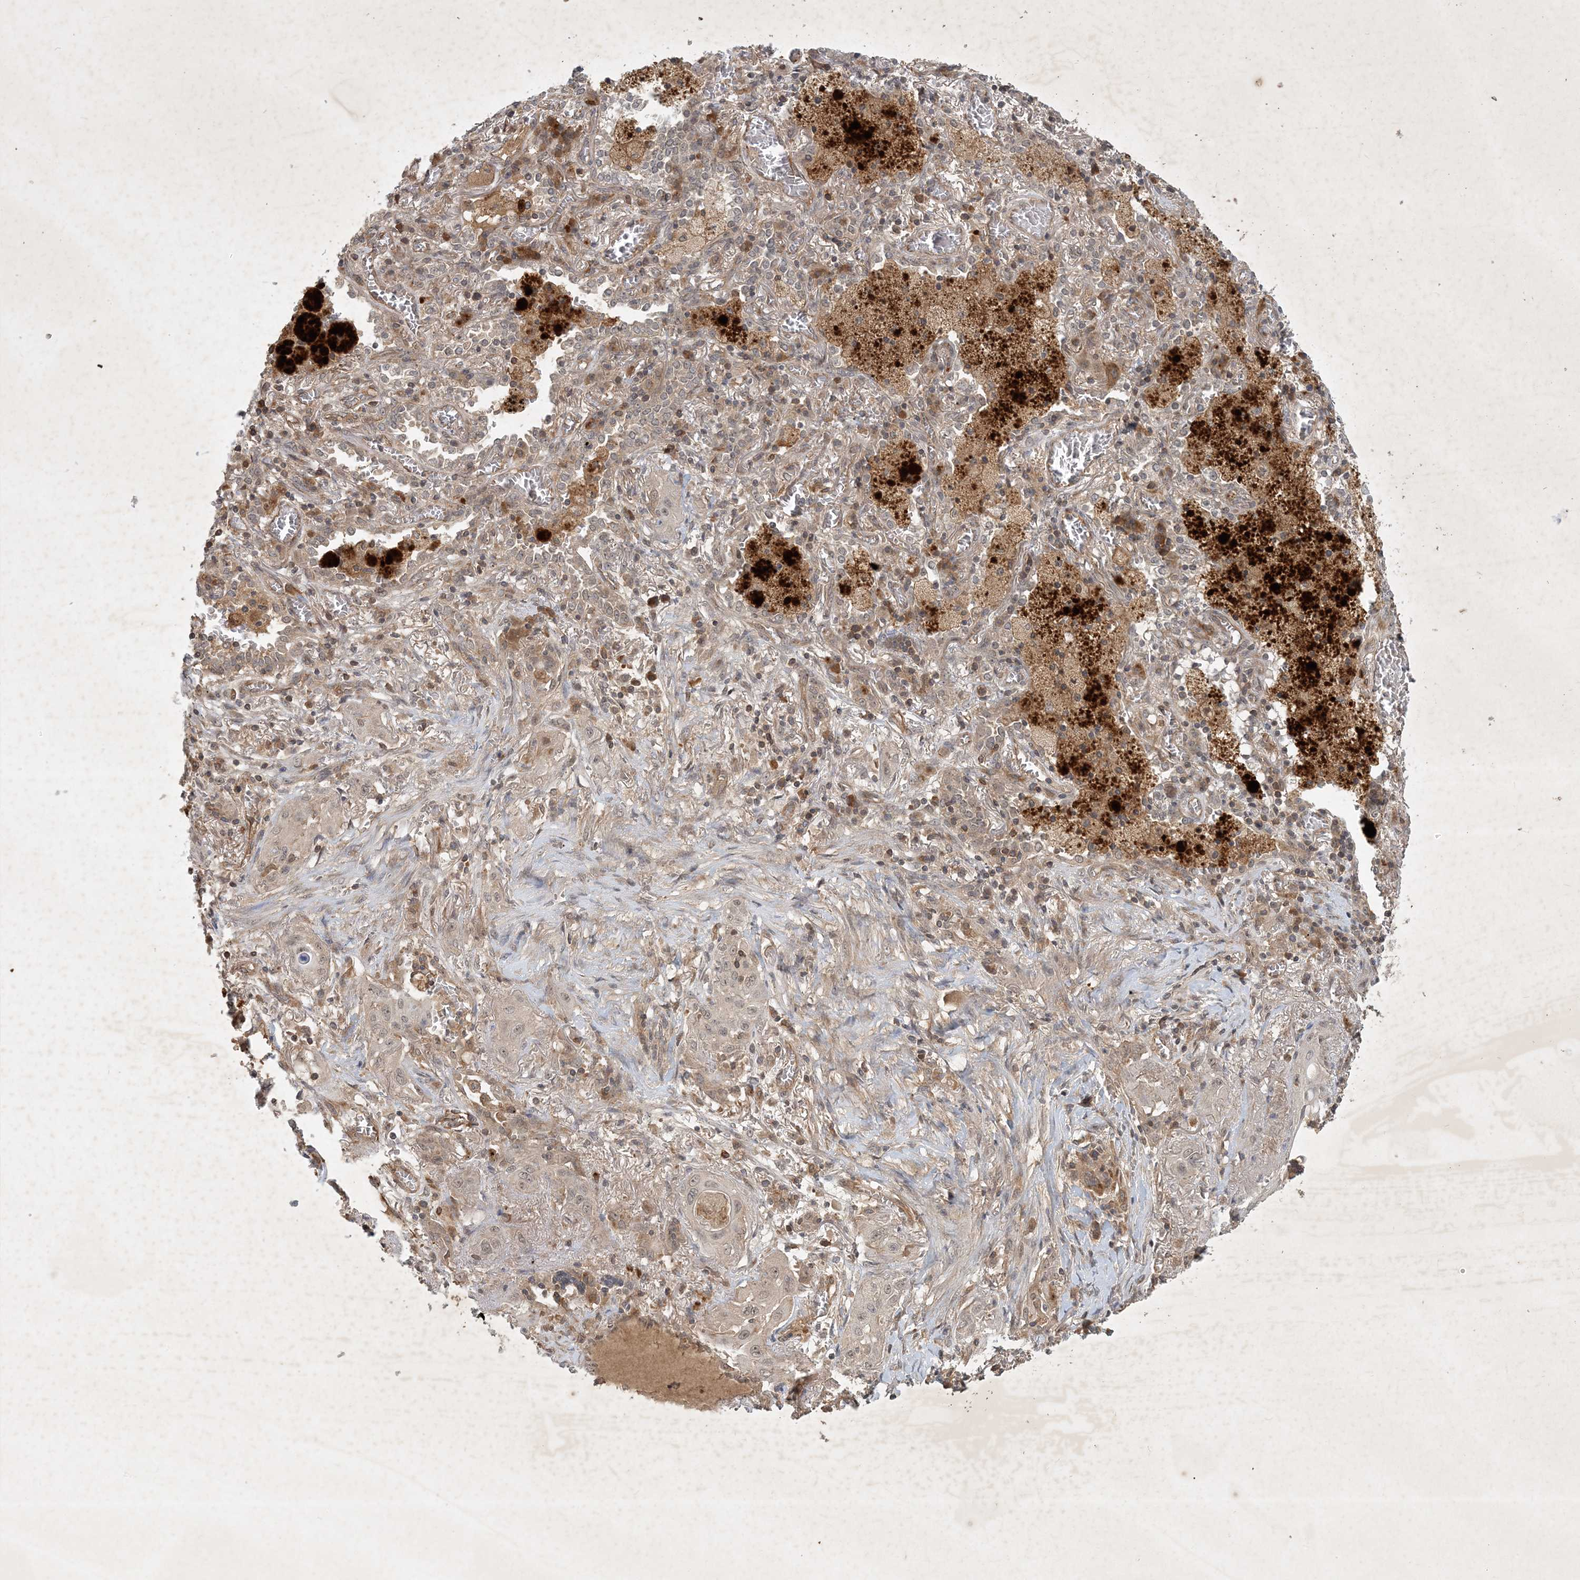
{"staining": {"intensity": "weak", "quantity": "<25%", "location": "cytoplasmic/membranous,nuclear"}, "tissue": "lung cancer", "cell_type": "Tumor cells", "image_type": "cancer", "snomed": [{"axis": "morphology", "description": "Squamous cell carcinoma, NOS"}, {"axis": "topography", "description": "Lung"}], "caption": "Photomicrograph shows no protein expression in tumor cells of lung cancer (squamous cell carcinoma) tissue.", "gene": "ZCCHC4", "patient": {"sex": "female", "age": 47}}